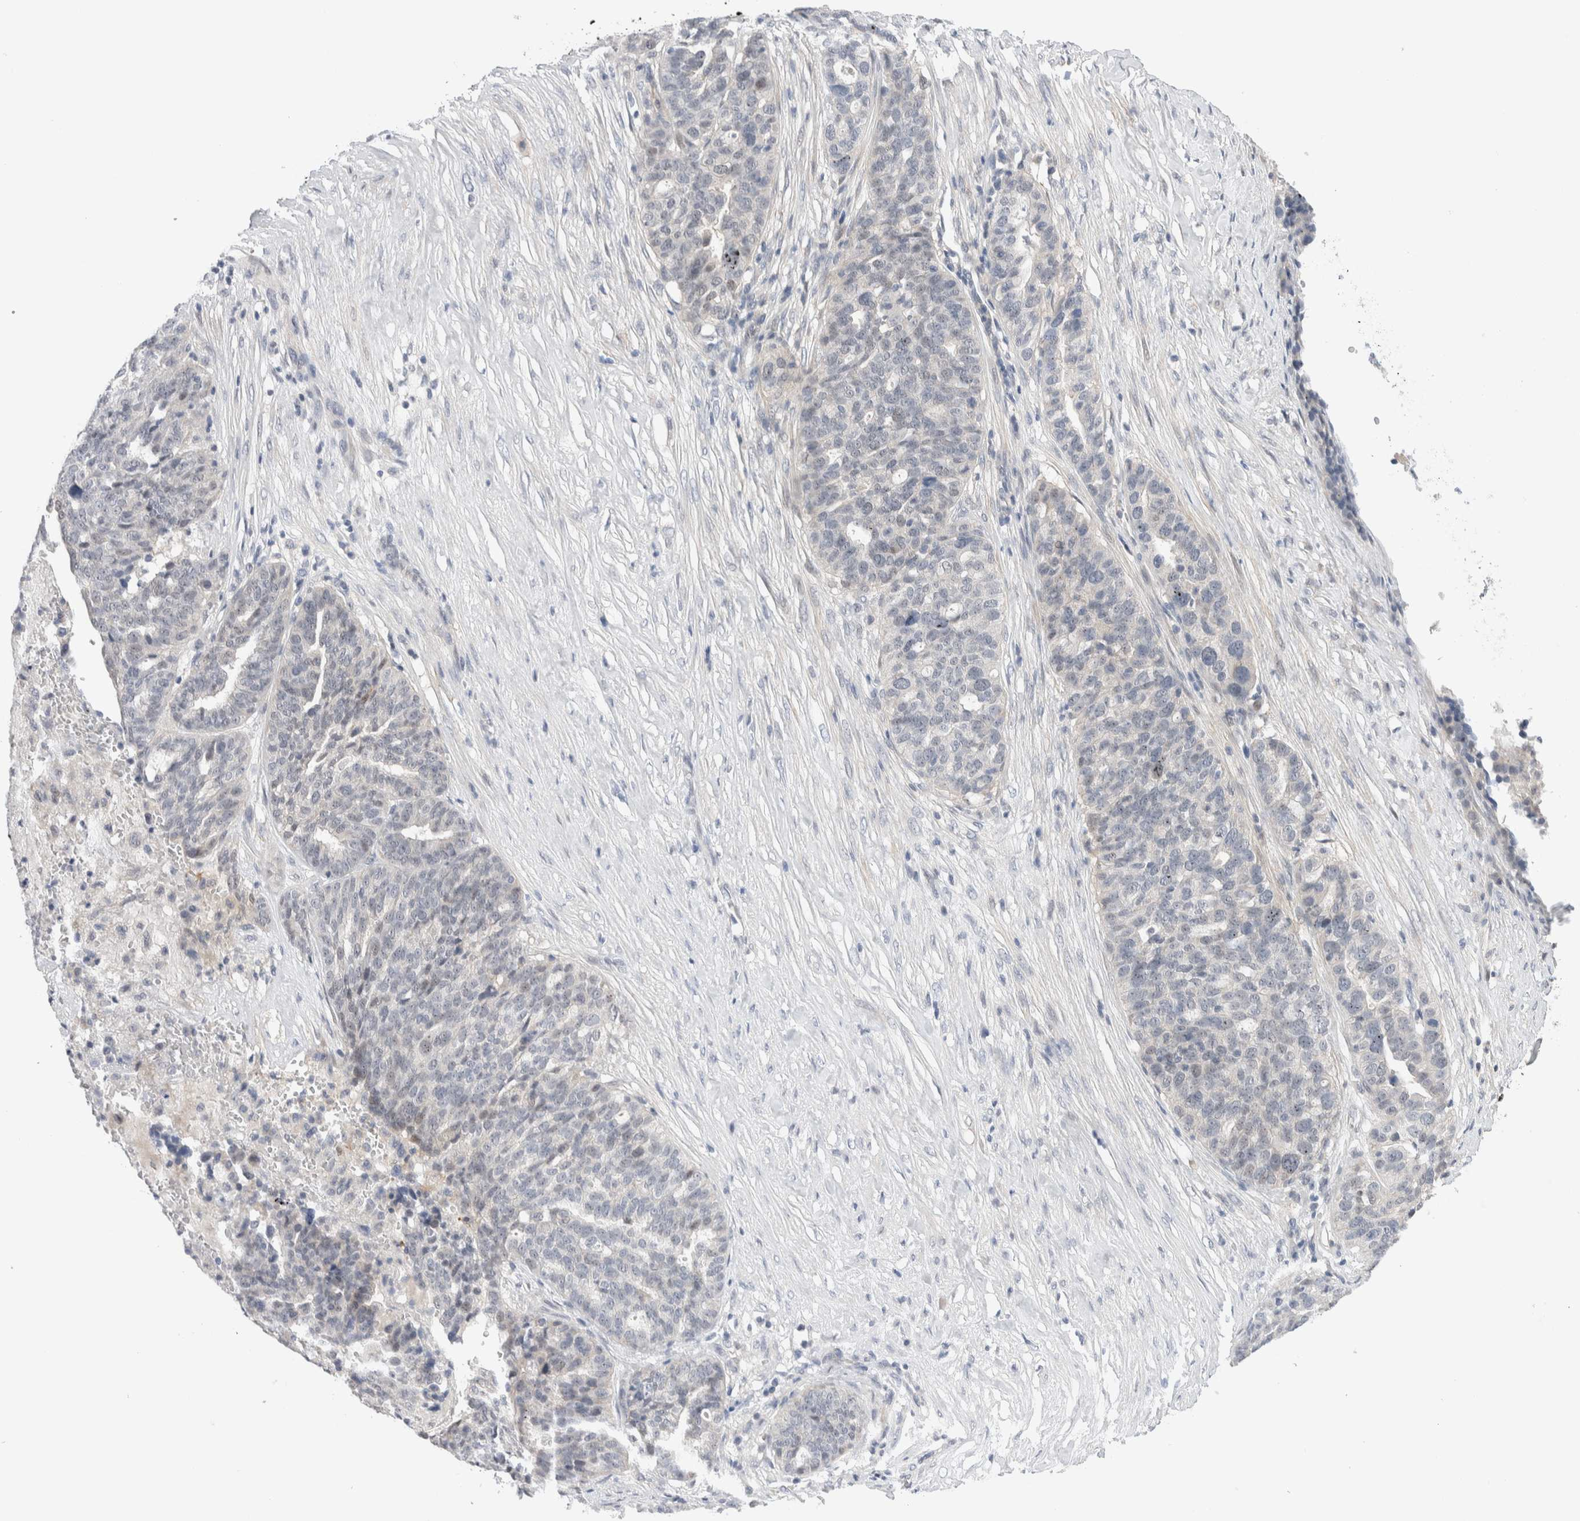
{"staining": {"intensity": "negative", "quantity": "none", "location": "none"}, "tissue": "ovarian cancer", "cell_type": "Tumor cells", "image_type": "cancer", "snomed": [{"axis": "morphology", "description": "Cystadenocarcinoma, serous, NOS"}, {"axis": "topography", "description": "Ovary"}], "caption": "Tumor cells are negative for protein expression in human ovarian cancer (serous cystadenocarcinoma).", "gene": "DNAJB6", "patient": {"sex": "female", "age": 59}}